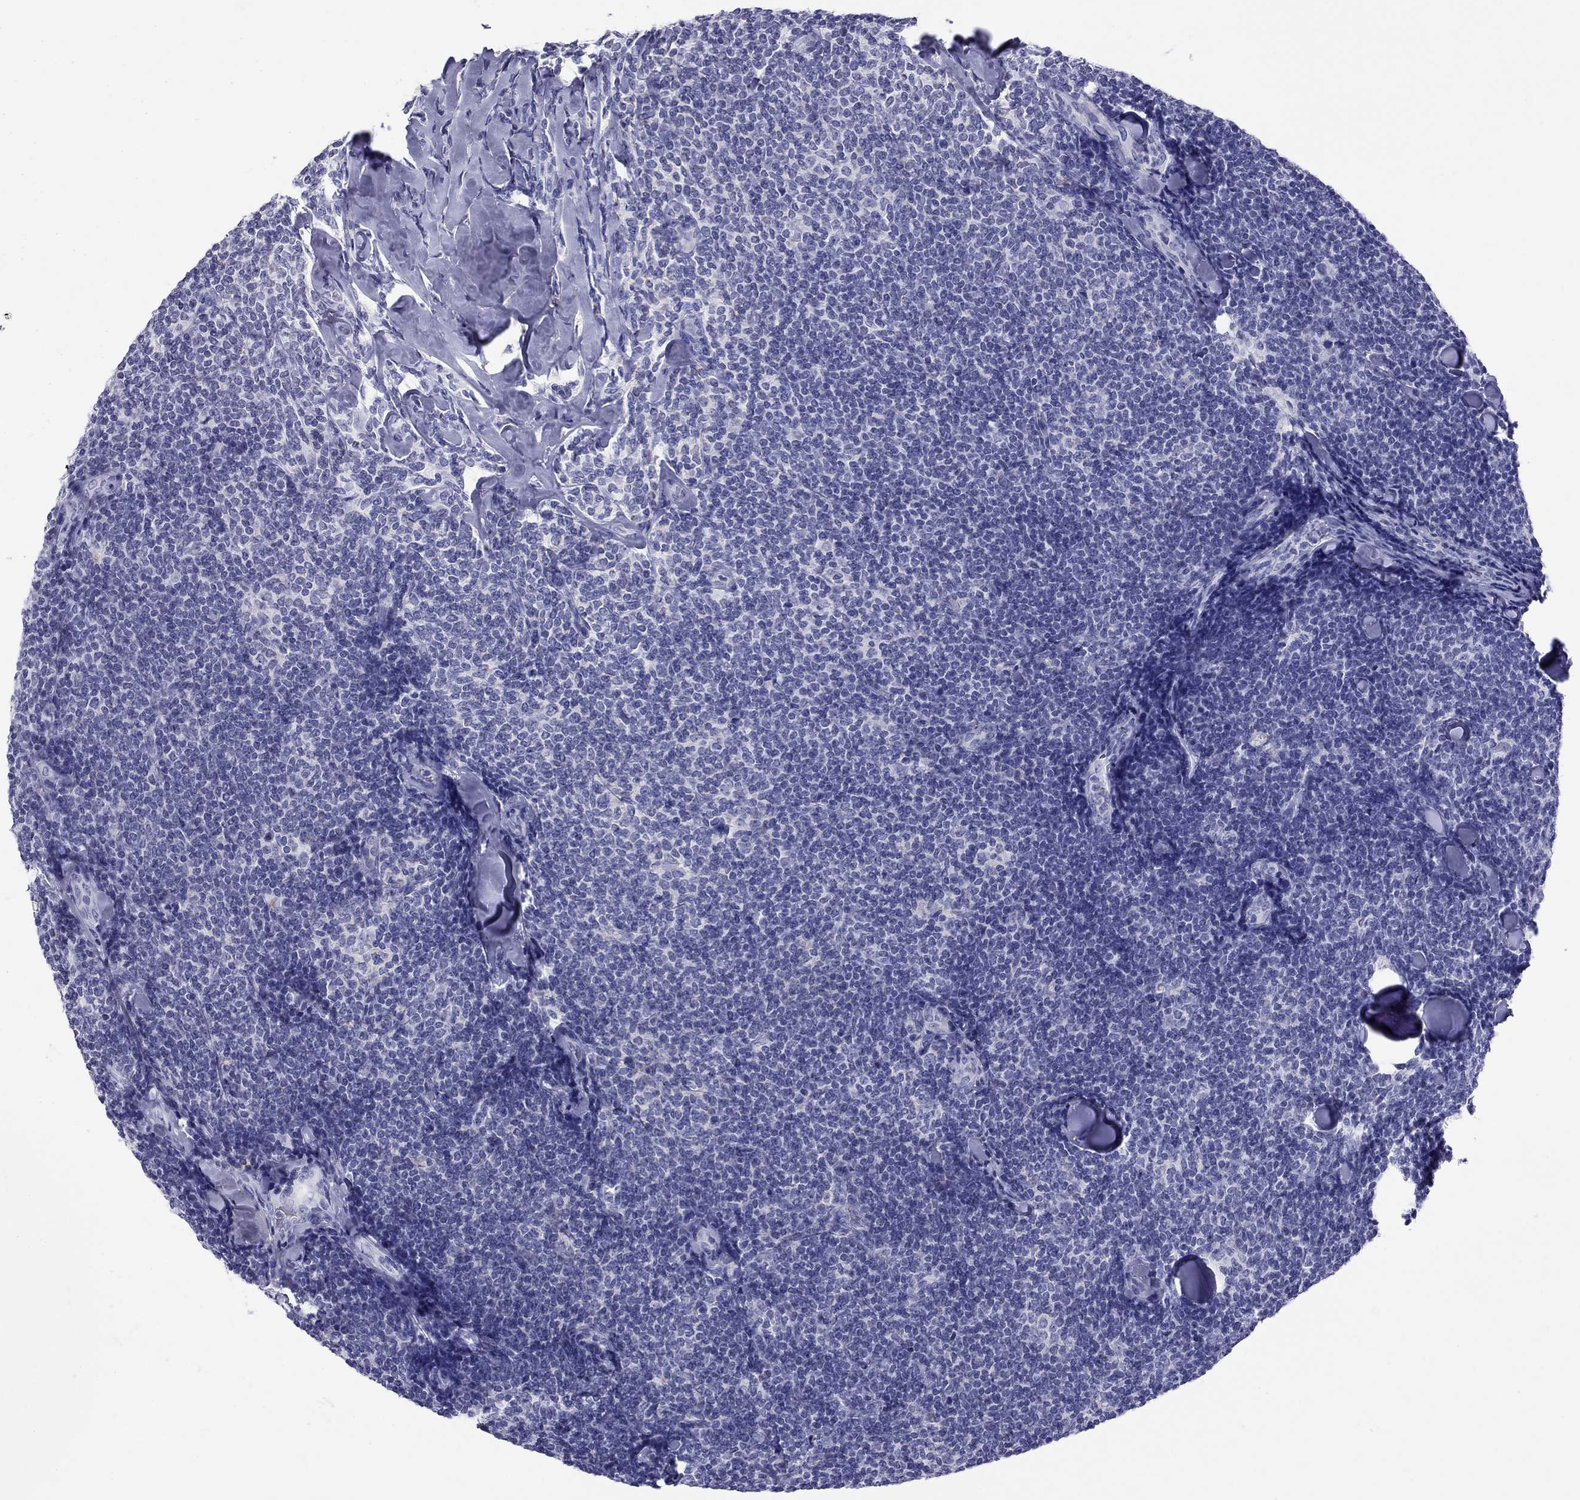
{"staining": {"intensity": "negative", "quantity": "none", "location": "none"}, "tissue": "lymphoma", "cell_type": "Tumor cells", "image_type": "cancer", "snomed": [{"axis": "morphology", "description": "Malignant lymphoma, non-Hodgkin's type, Low grade"}, {"axis": "topography", "description": "Lymph node"}], "caption": "Immunohistochemistry (IHC) of malignant lymphoma, non-Hodgkin's type (low-grade) reveals no staining in tumor cells.", "gene": "DPY19L2", "patient": {"sex": "female", "age": 56}}